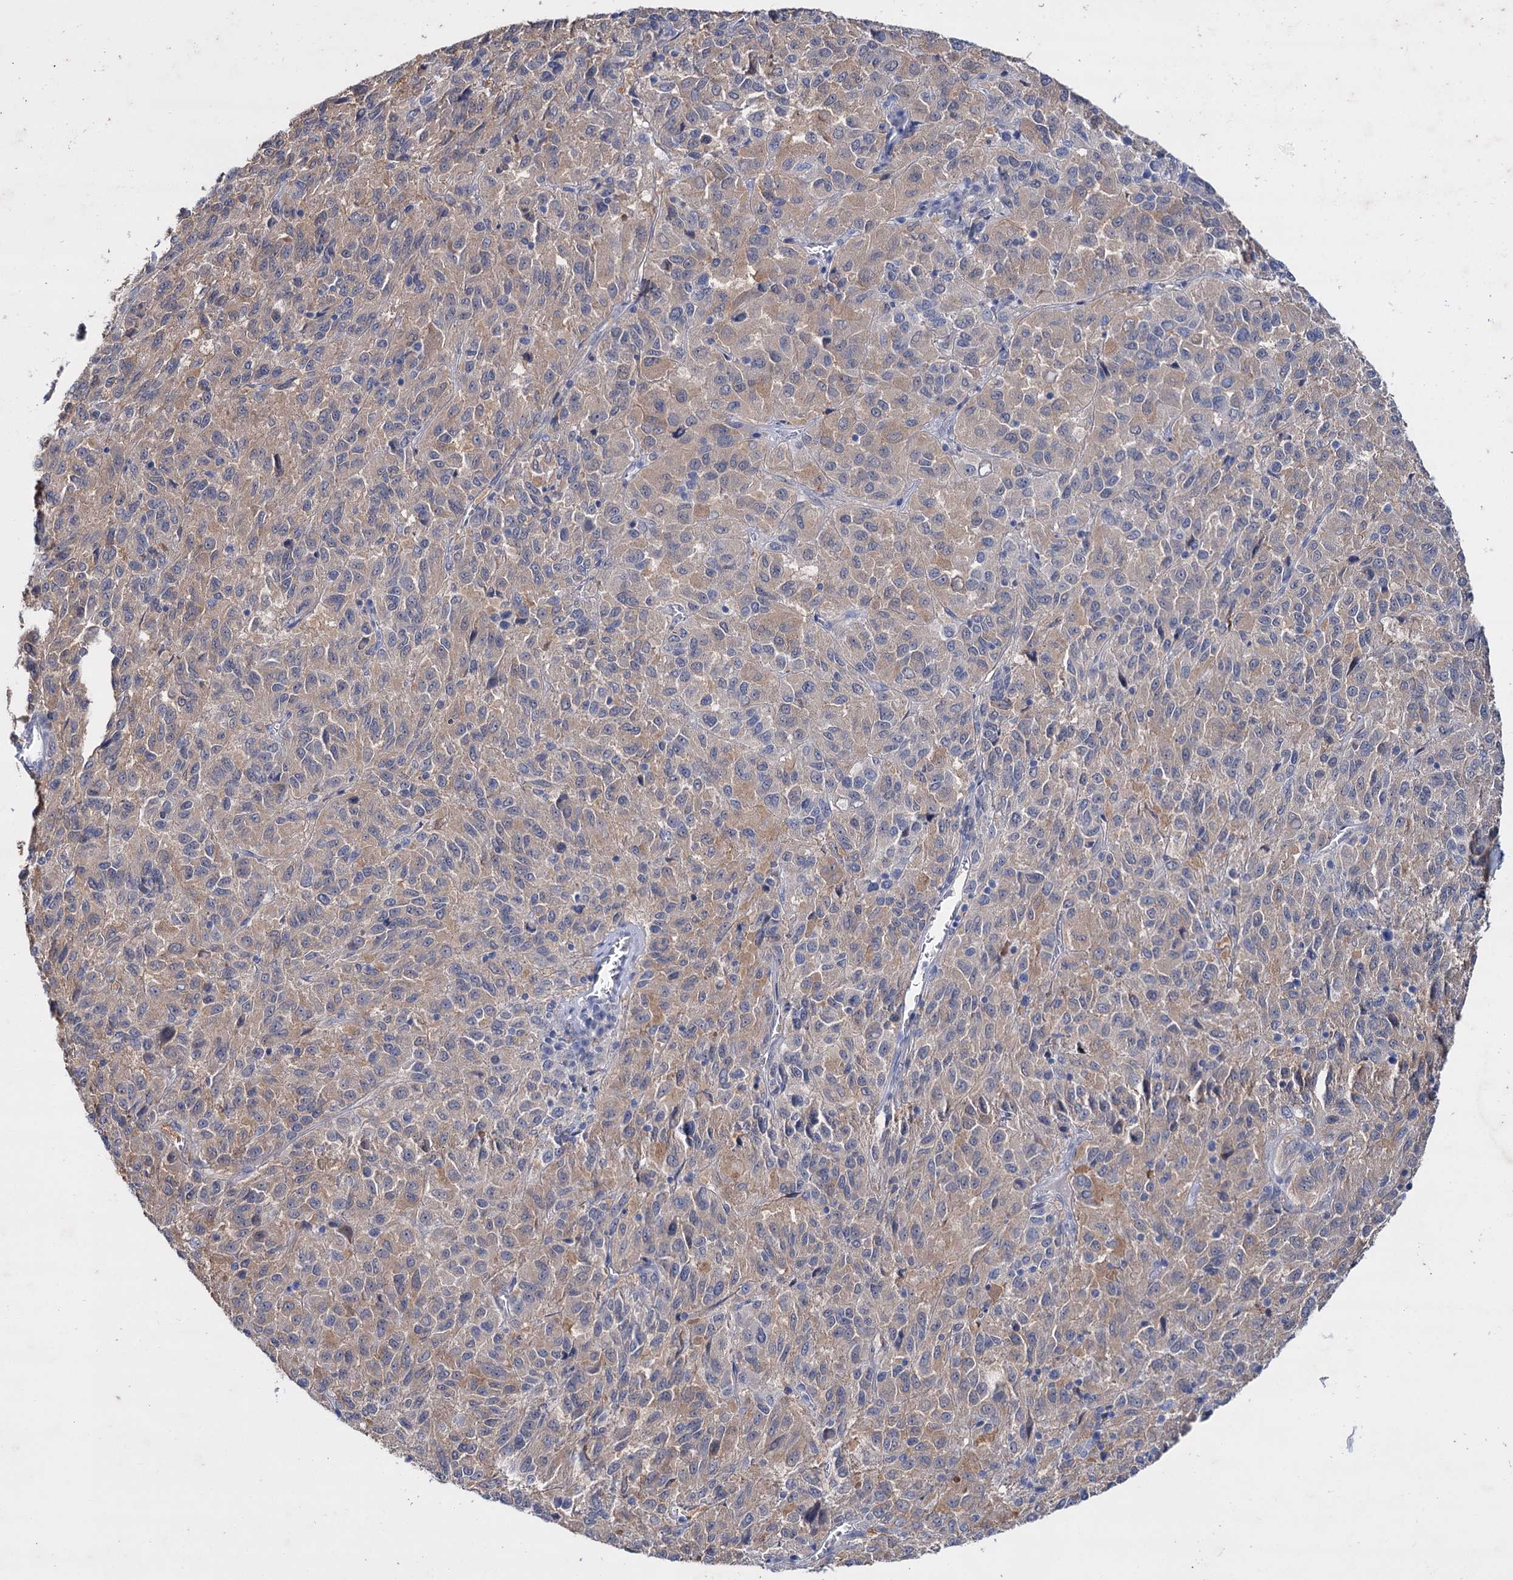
{"staining": {"intensity": "weak", "quantity": ">75%", "location": "cytoplasmic/membranous"}, "tissue": "melanoma", "cell_type": "Tumor cells", "image_type": "cancer", "snomed": [{"axis": "morphology", "description": "Malignant melanoma, Metastatic site"}, {"axis": "topography", "description": "Lung"}], "caption": "Malignant melanoma (metastatic site) stained with a protein marker reveals weak staining in tumor cells.", "gene": "LYZL4", "patient": {"sex": "male", "age": 64}}